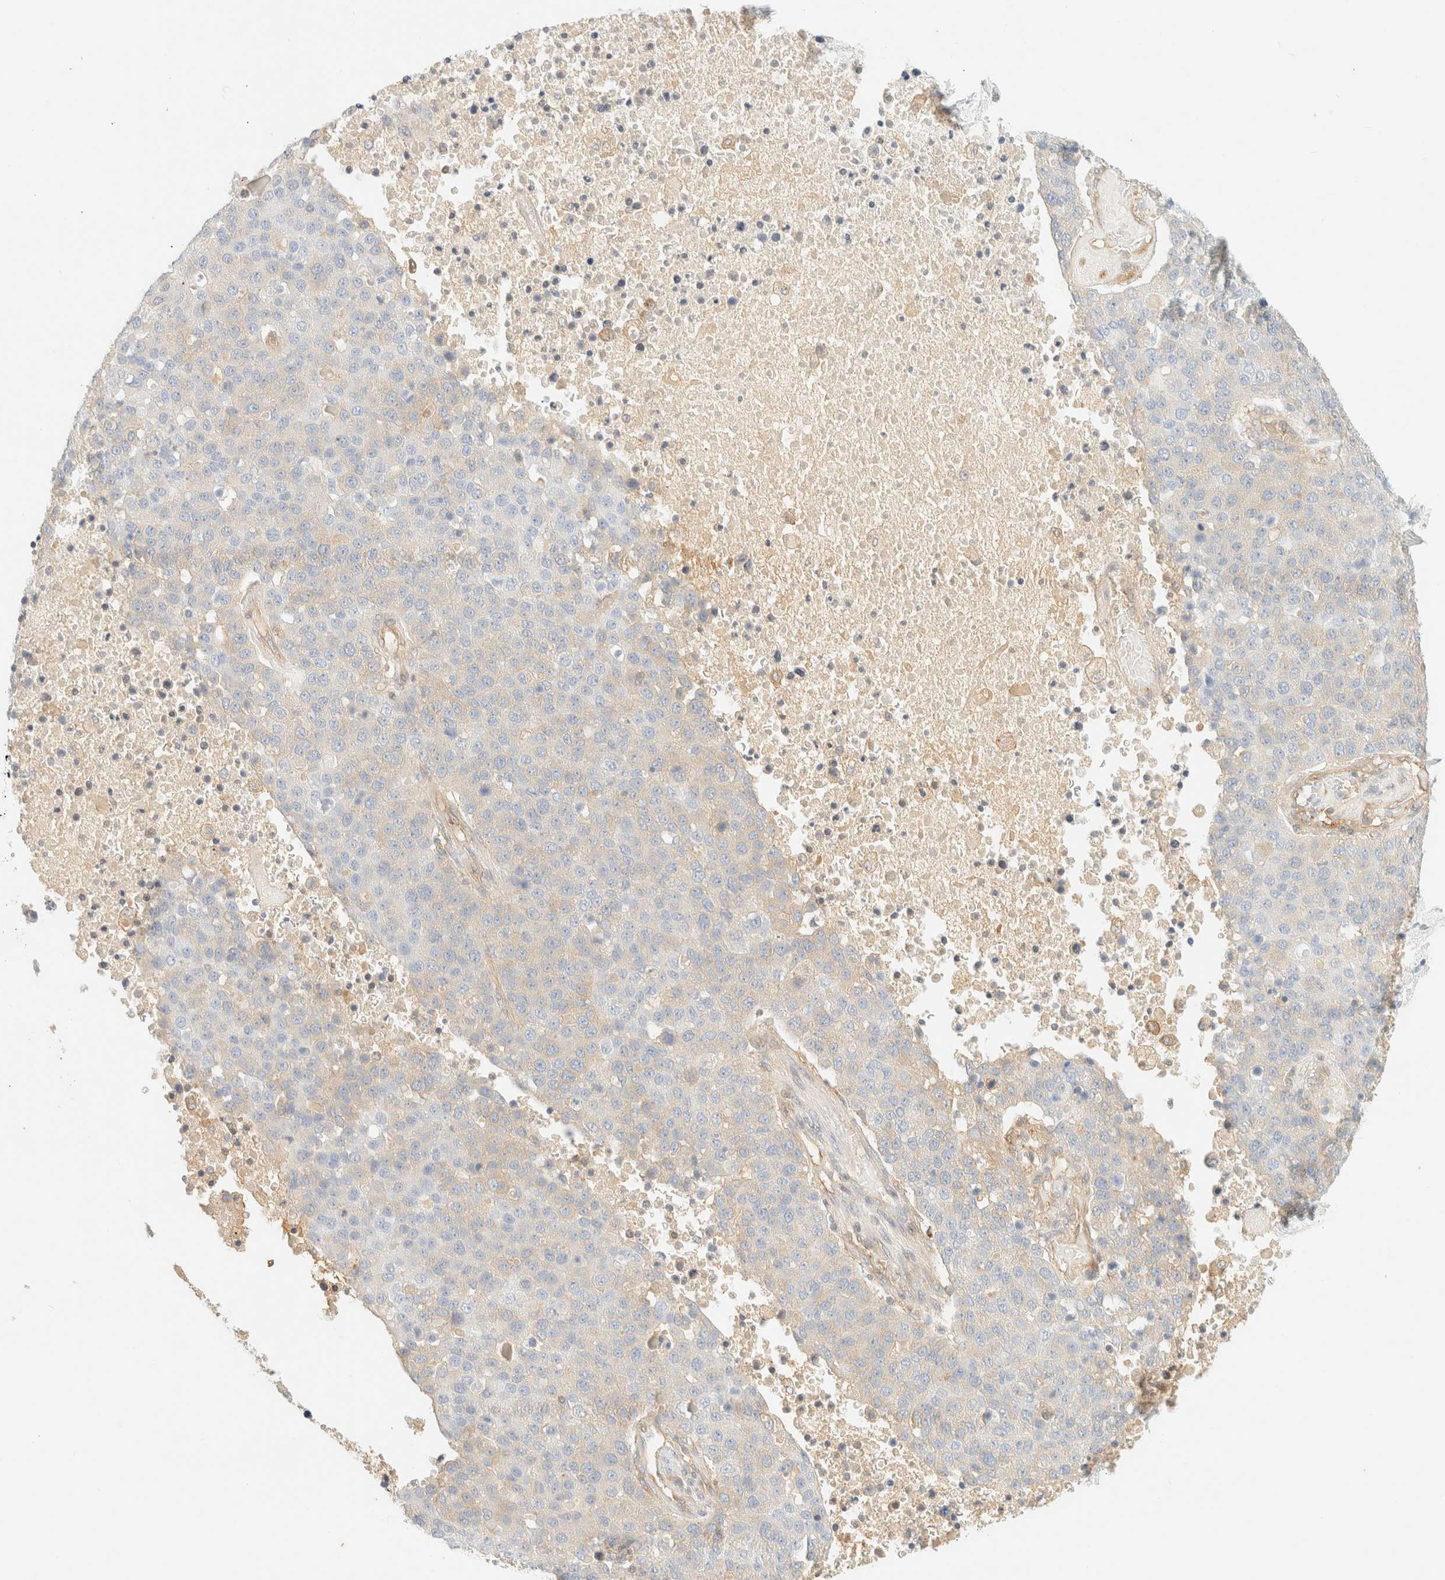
{"staining": {"intensity": "negative", "quantity": "none", "location": "none"}, "tissue": "pancreatic cancer", "cell_type": "Tumor cells", "image_type": "cancer", "snomed": [{"axis": "morphology", "description": "Adenocarcinoma, NOS"}, {"axis": "topography", "description": "Pancreas"}], "caption": "Immunohistochemistry (IHC) micrograph of human pancreatic cancer stained for a protein (brown), which exhibits no staining in tumor cells. (Immunohistochemistry, brightfield microscopy, high magnification).", "gene": "FHOD1", "patient": {"sex": "female", "age": 61}}